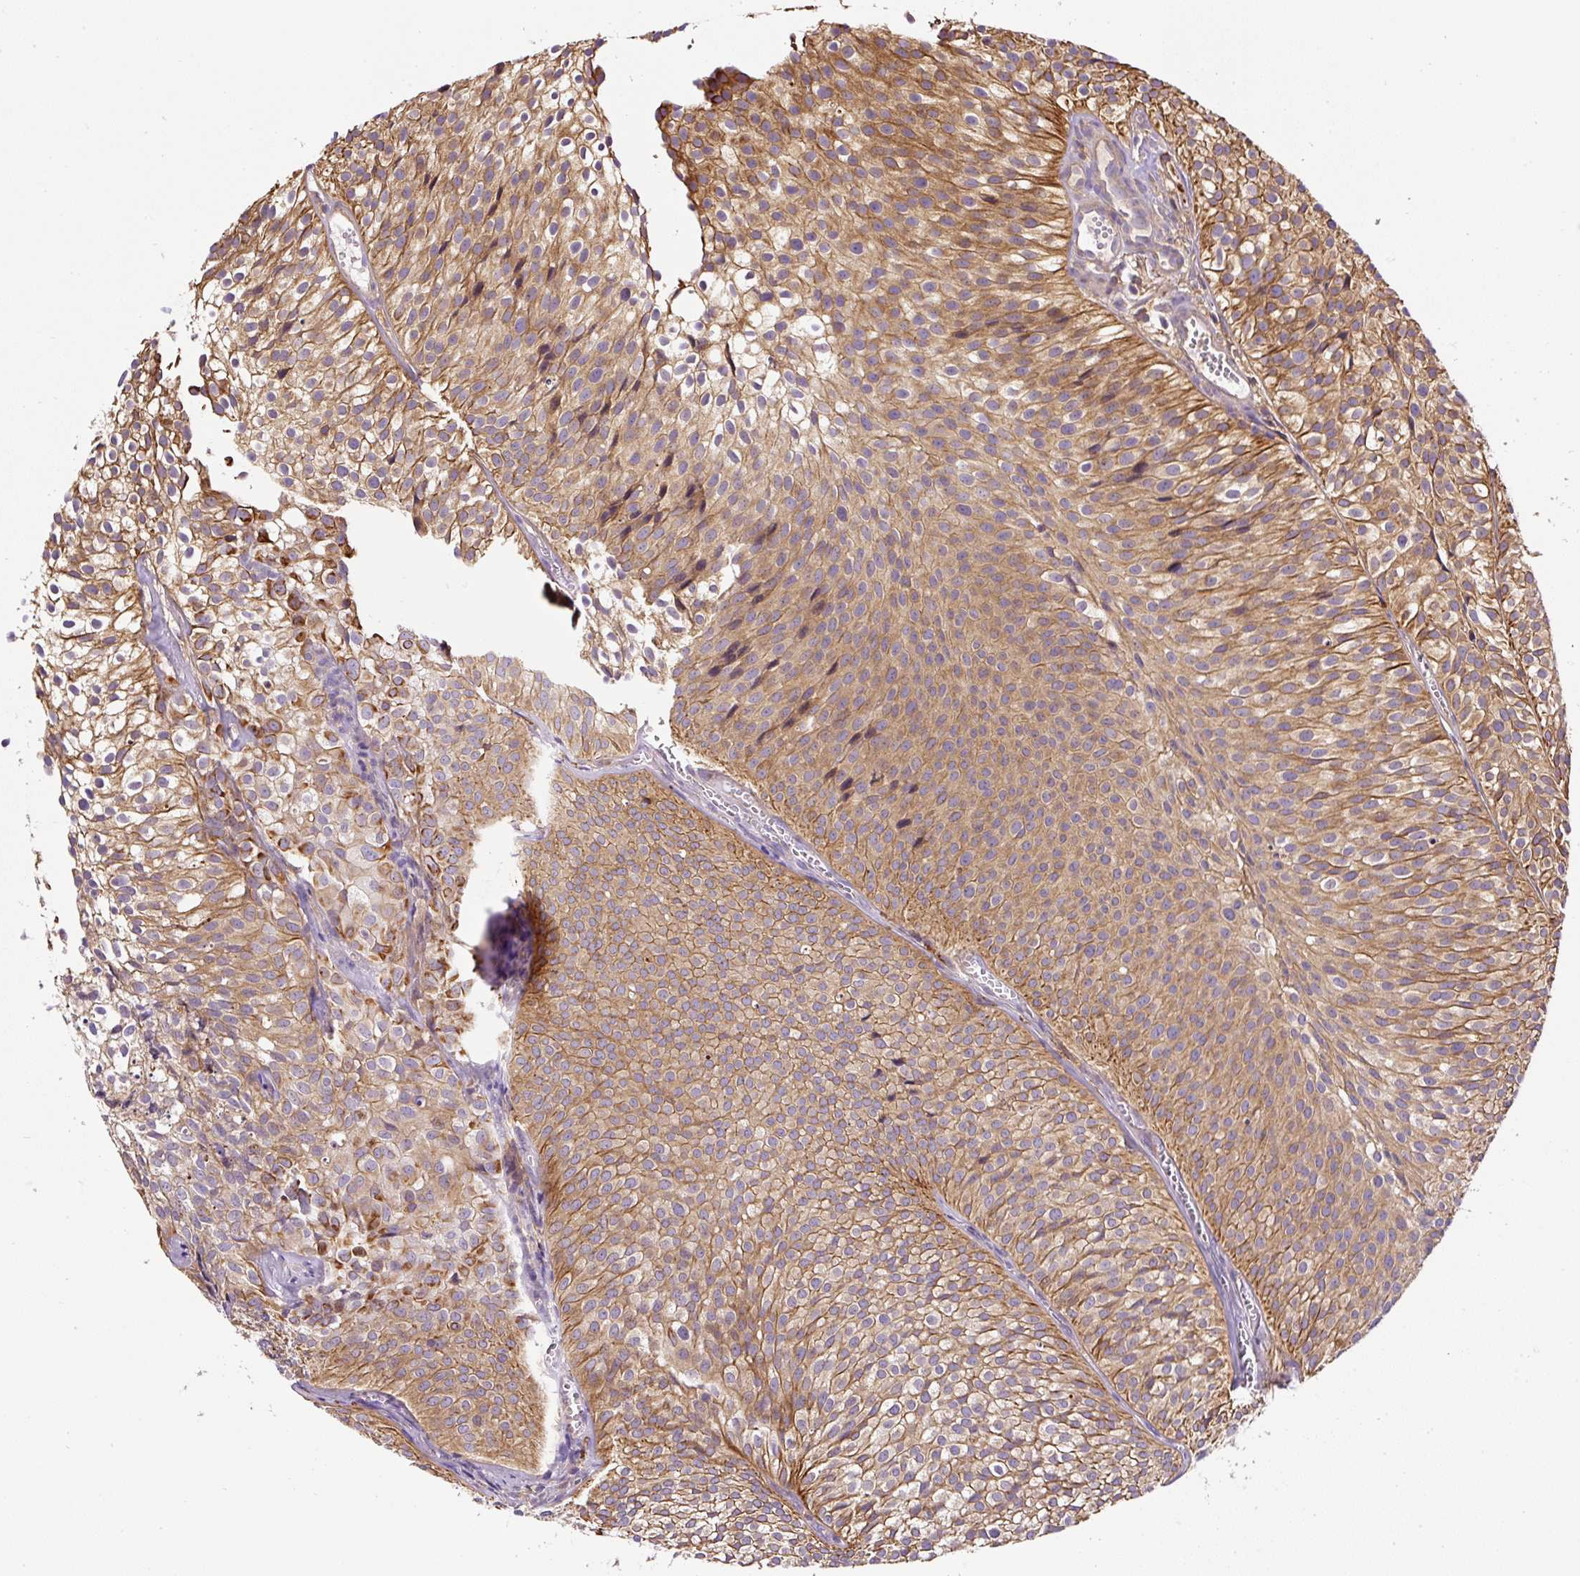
{"staining": {"intensity": "moderate", "quantity": ">75%", "location": "cytoplasmic/membranous"}, "tissue": "urothelial cancer", "cell_type": "Tumor cells", "image_type": "cancer", "snomed": [{"axis": "morphology", "description": "Urothelial carcinoma, Low grade"}, {"axis": "topography", "description": "Urinary bladder"}], "caption": "This is an image of immunohistochemistry staining of low-grade urothelial carcinoma, which shows moderate staining in the cytoplasmic/membranous of tumor cells.", "gene": "CCDC28A", "patient": {"sex": "male", "age": 91}}